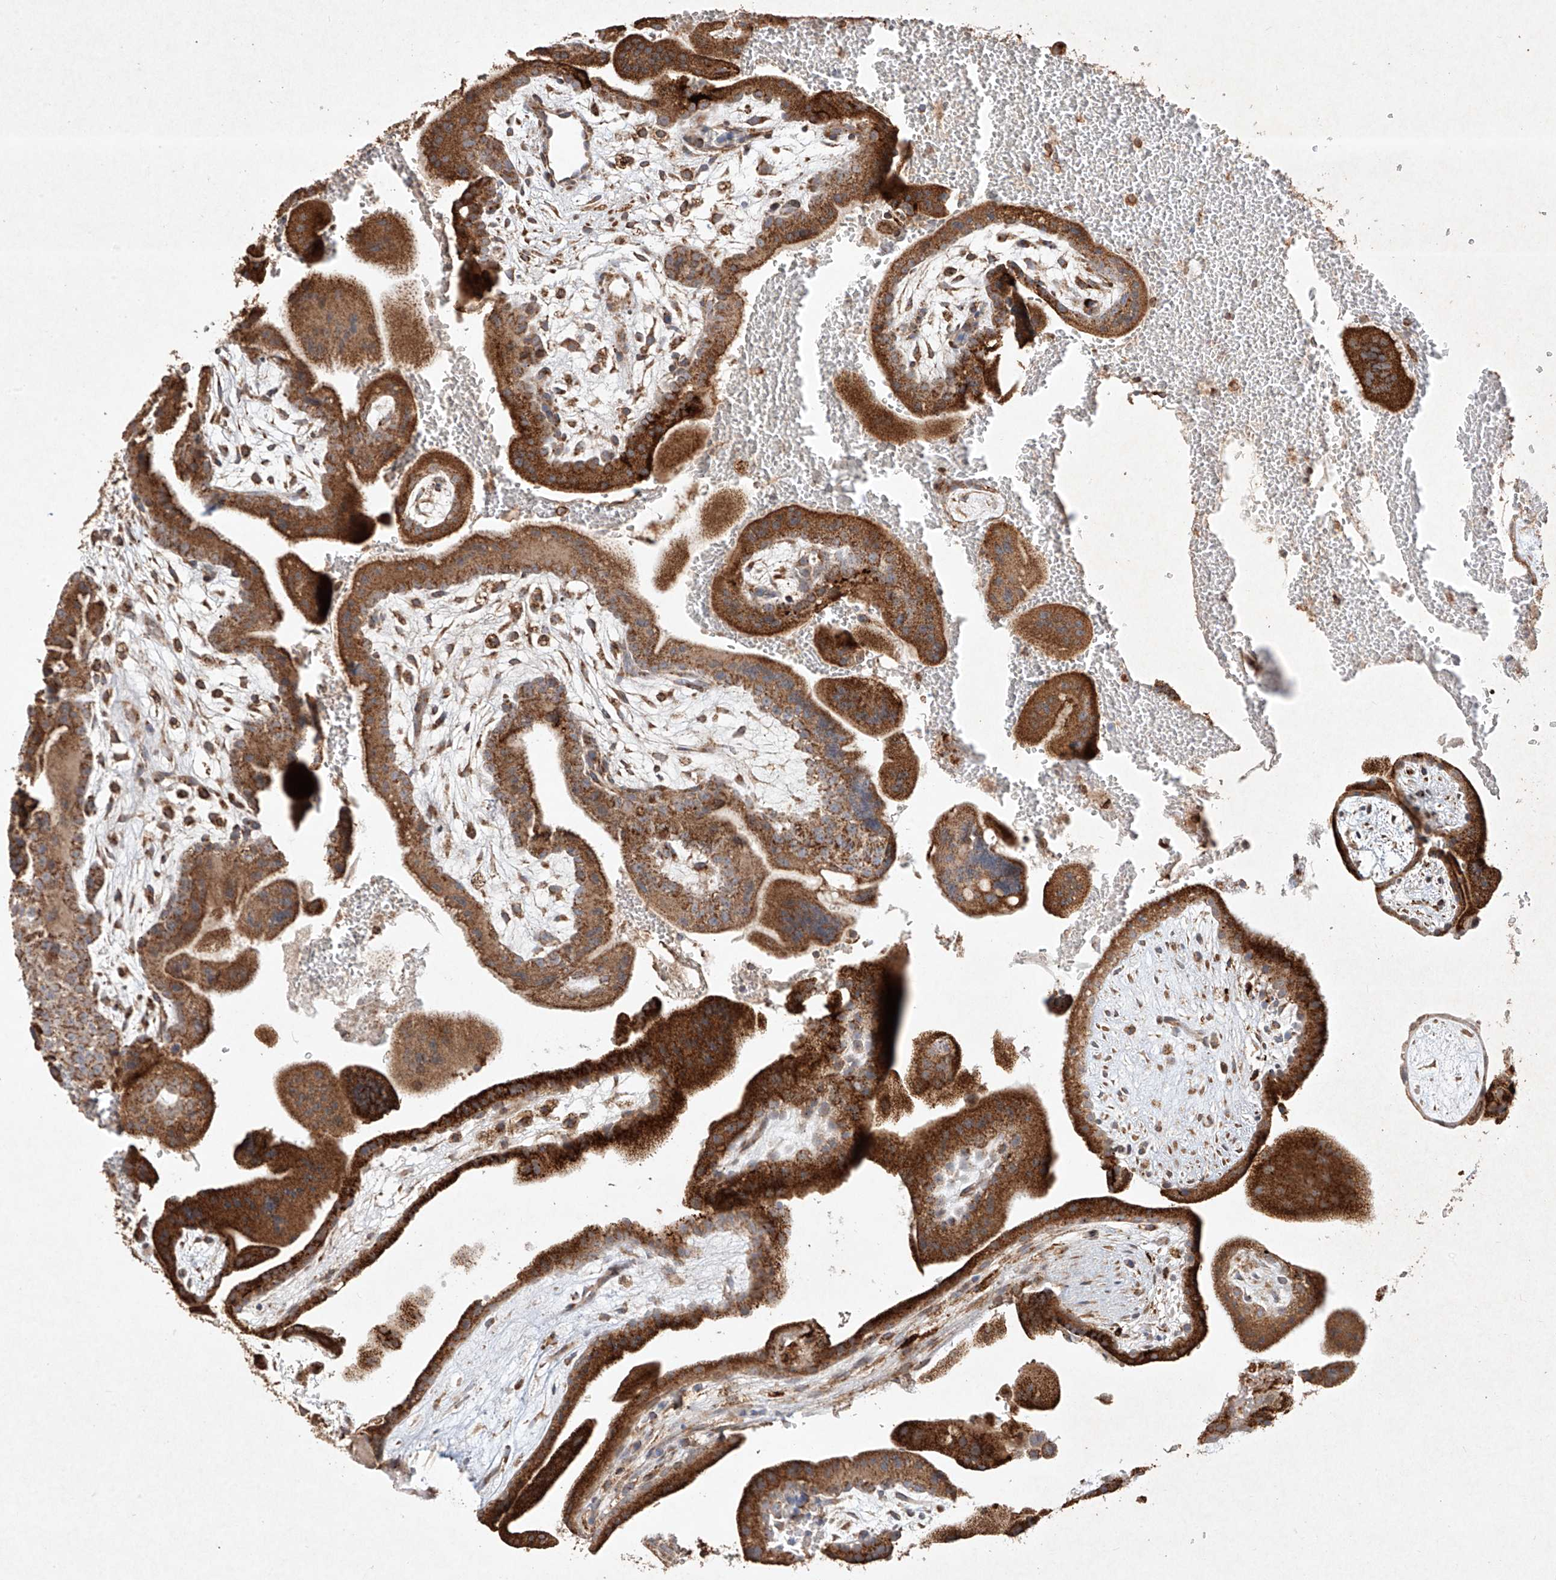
{"staining": {"intensity": "strong", "quantity": ">75%", "location": "cytoplasmic/membranous"}, "tissue": "placenta", "cell_type": "Trophoblastic cells", "image_type": "normal", "snomed": [{"axis": "morphology", "description": "Normal tissue, NOS"}, {"axis": "topography", "description": "Placenta"}], "caption": "The immunohistochemical stain highlights strong cytoplasmic/membranous expression in trophoblastic cells of unremarkable placenta. The staining was performed using DAB (3,3'-diaminobenzidine) to visualize the protein expression in brown, while the nuclei were stained in blue with hematoxylin (Magnification: 20x).", "gene": "SEMA3B", "patient": {"sex": "female", "age": 35}}